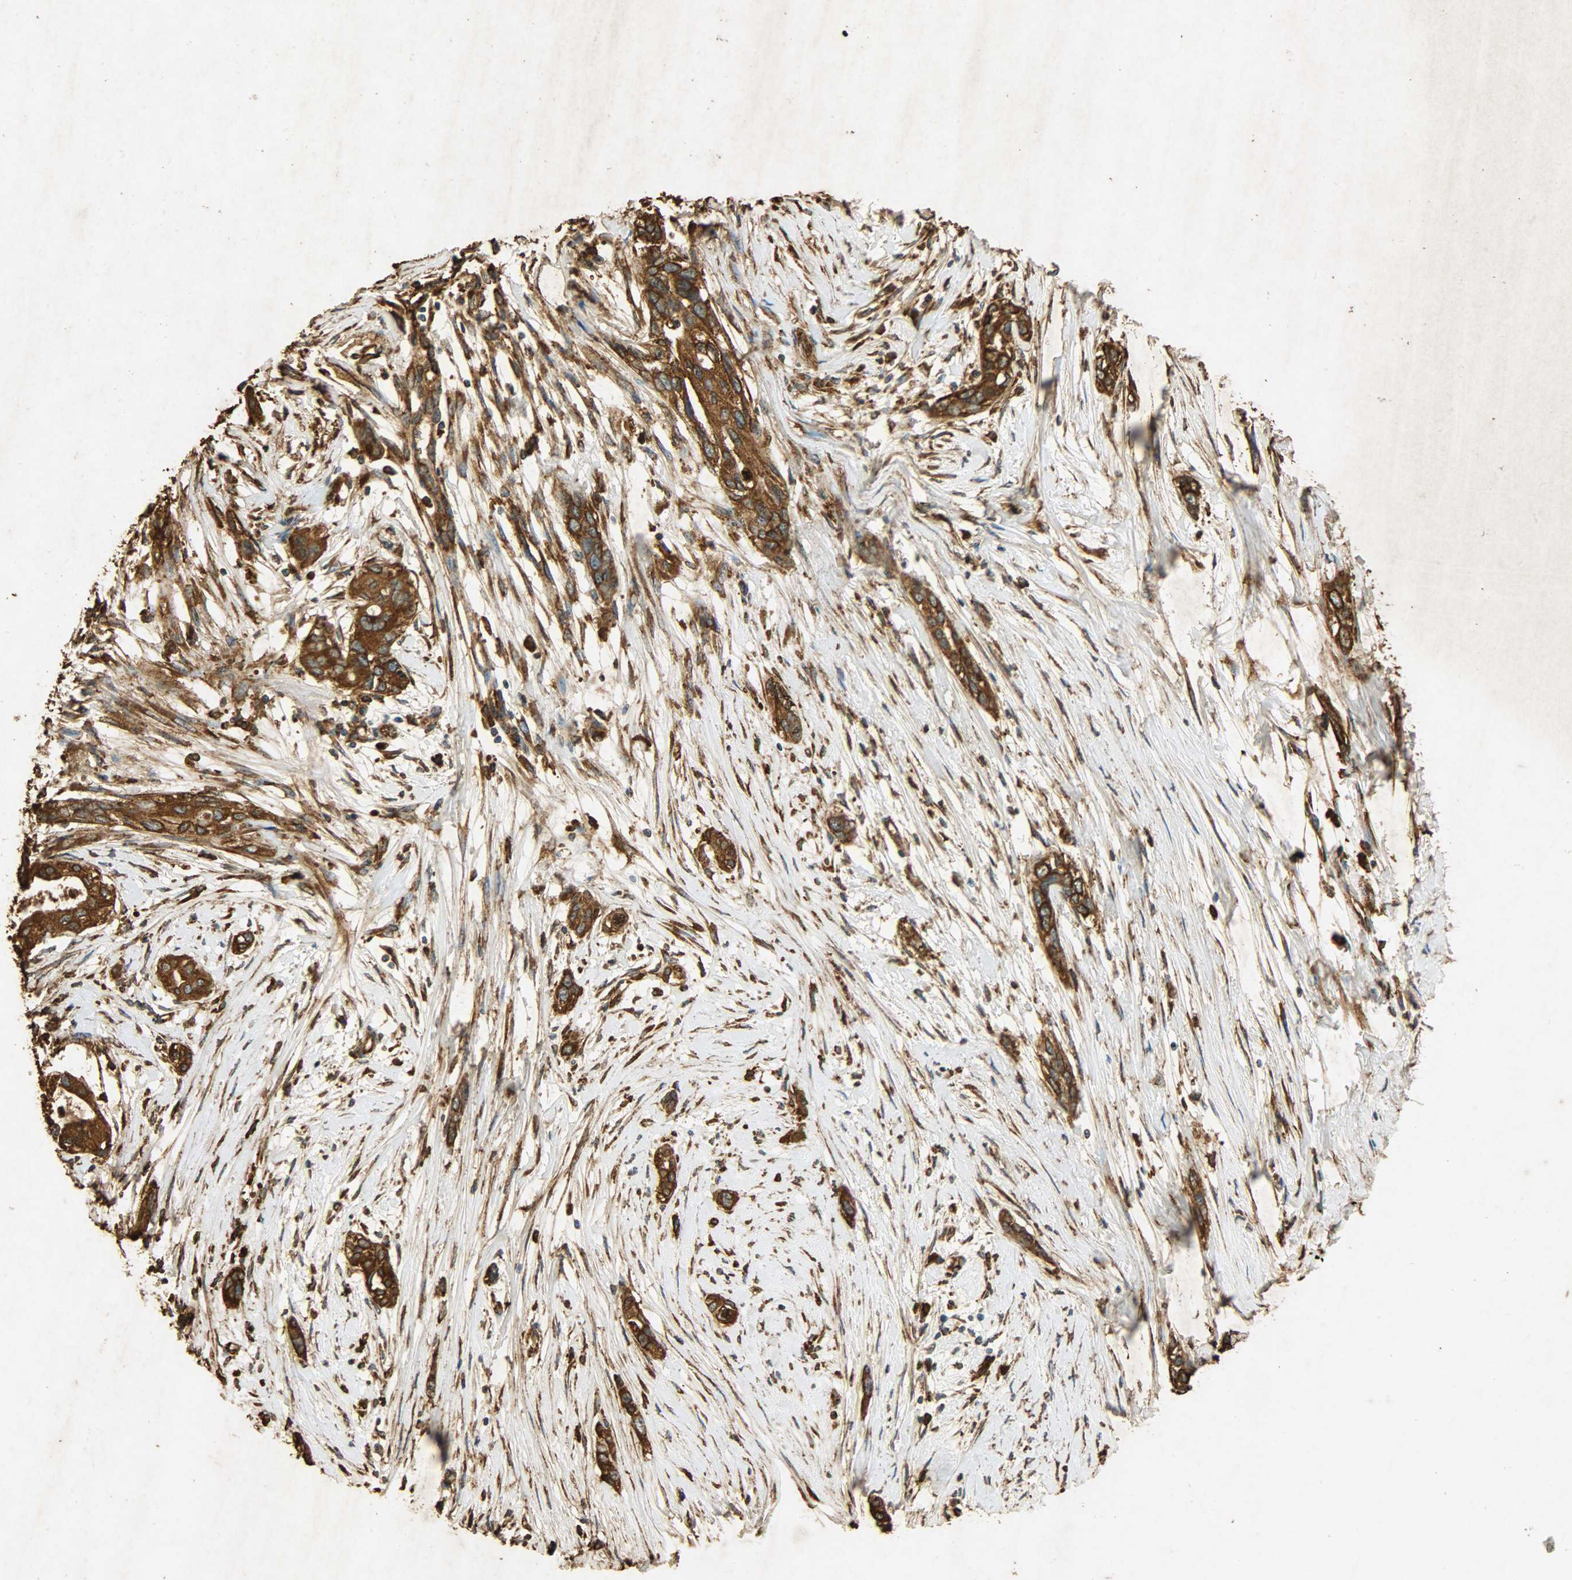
{"staining": {"intensity": "strong", "quantity": ">75%", "location": "cytoplasmic/membranous"}, "tissue": "pancreatic cancer", "cell_type": "Tumor cells", "image_type": "cancer", "snomed": [{"axis": "morphology", "description": "Adenocarcinoma, NOS"}, {"axis": "topography", "description": "Pancreas"}], "caption": "Brown immunohistochemical staining in pancreatic adenocarcinoma reveals strong cytoplasmic/membranous positivity in approximately >75% of tumor cells.", "gene": "HSP90B1", "patient": {"sex": "female", "age": 60}}